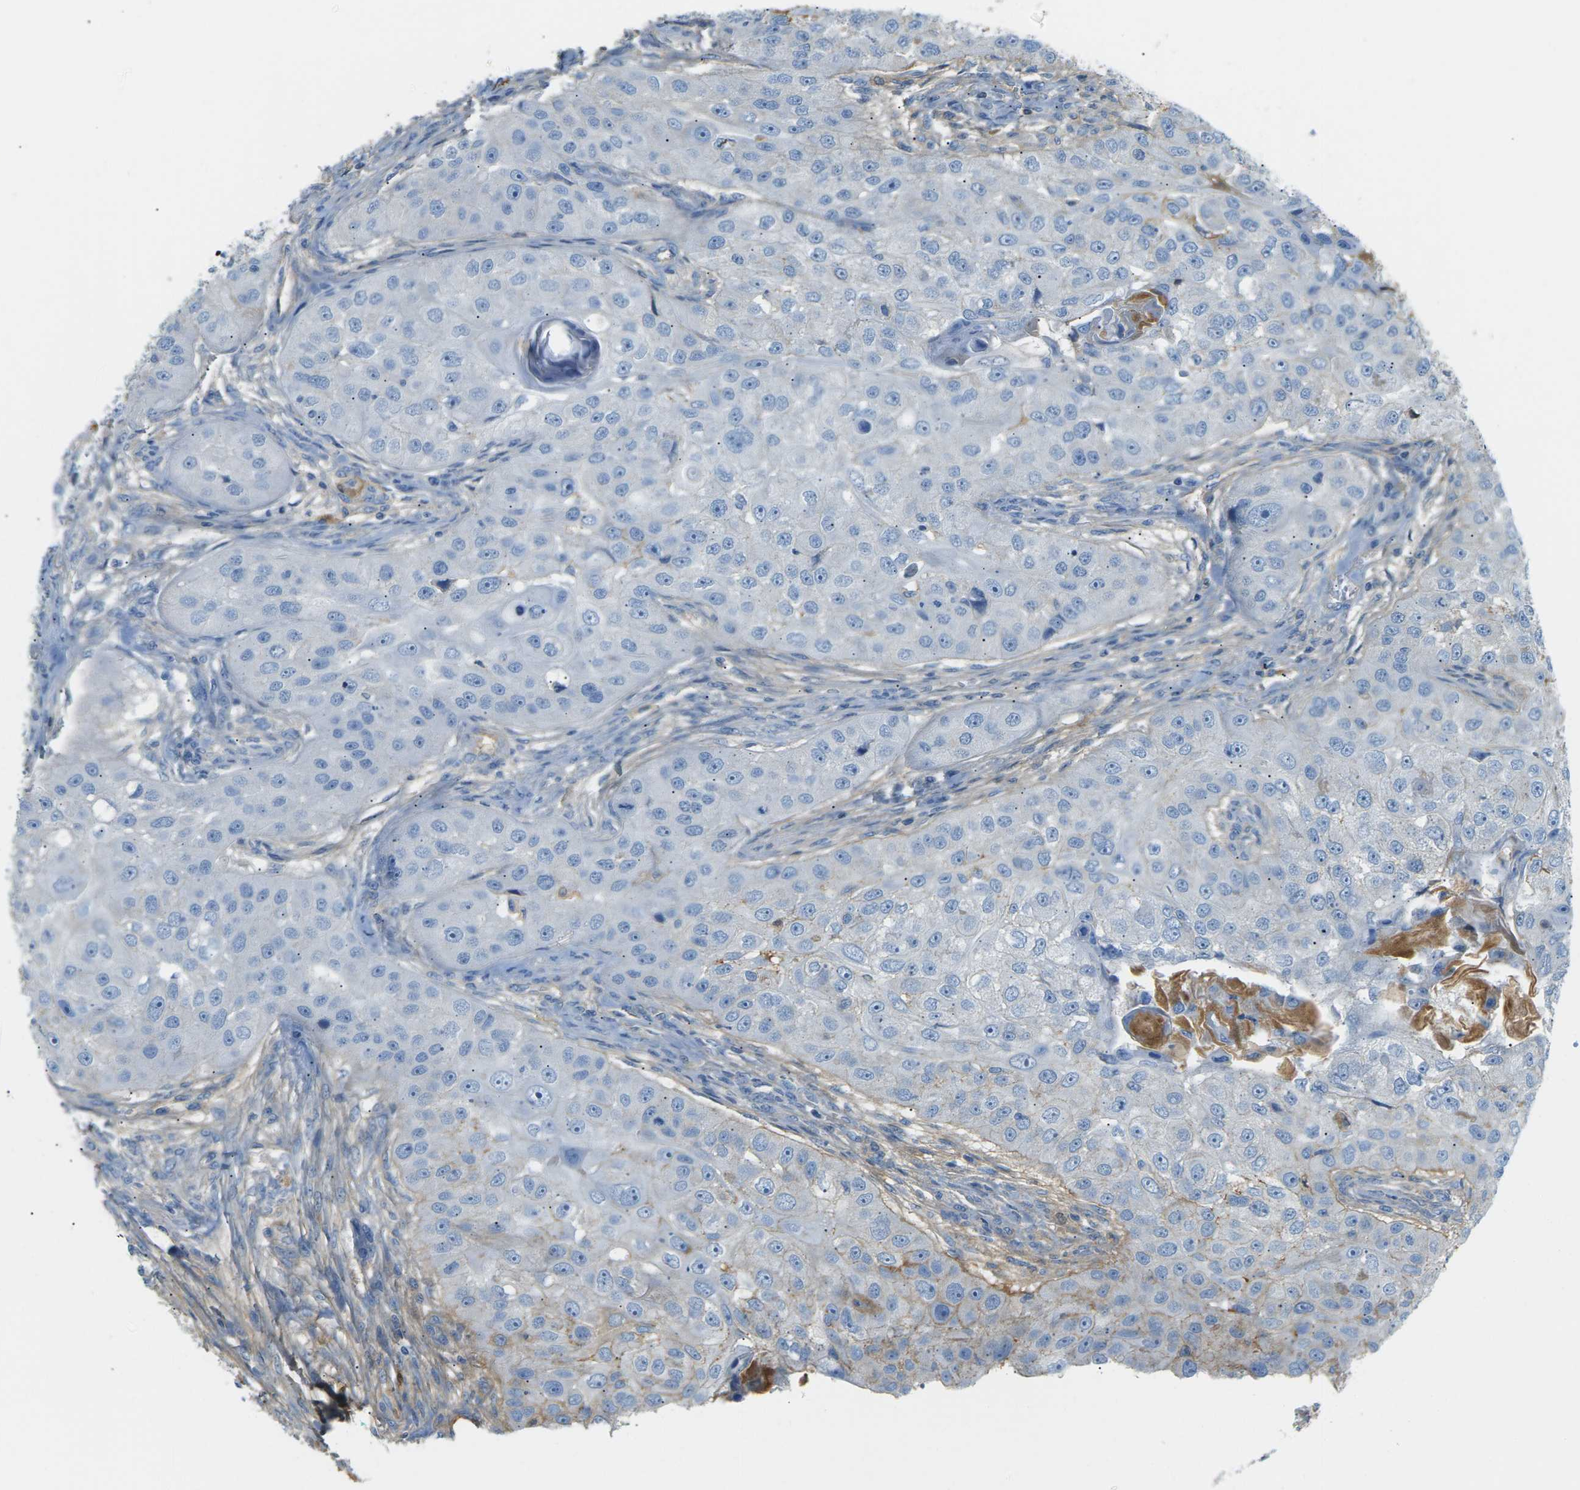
{"staining": {"intensity": "negative", "quantity": "none", "location": "none"}, "tissue": "head and neck cancer", "cell_type": "Tumor cells", "image_type": "cancer", "snomed": [{"axis": "morphology", "description": "Normal tissue, NOS"}, {"axis": "morphology", "description": "Squamous cell carcinoma, NOS"}, {"axis": "topography", "description": "Skeletal muscle"}, {"axis": "topography", "description": "Head-Neck"}], "caption": "An immunohistochemistry photomicrograph of head and neck cancer is shown. There is no staining in tumor cells of head and neck cancer.", "gene": "CFI", "patient": {"sex": "male", "age": 51}}